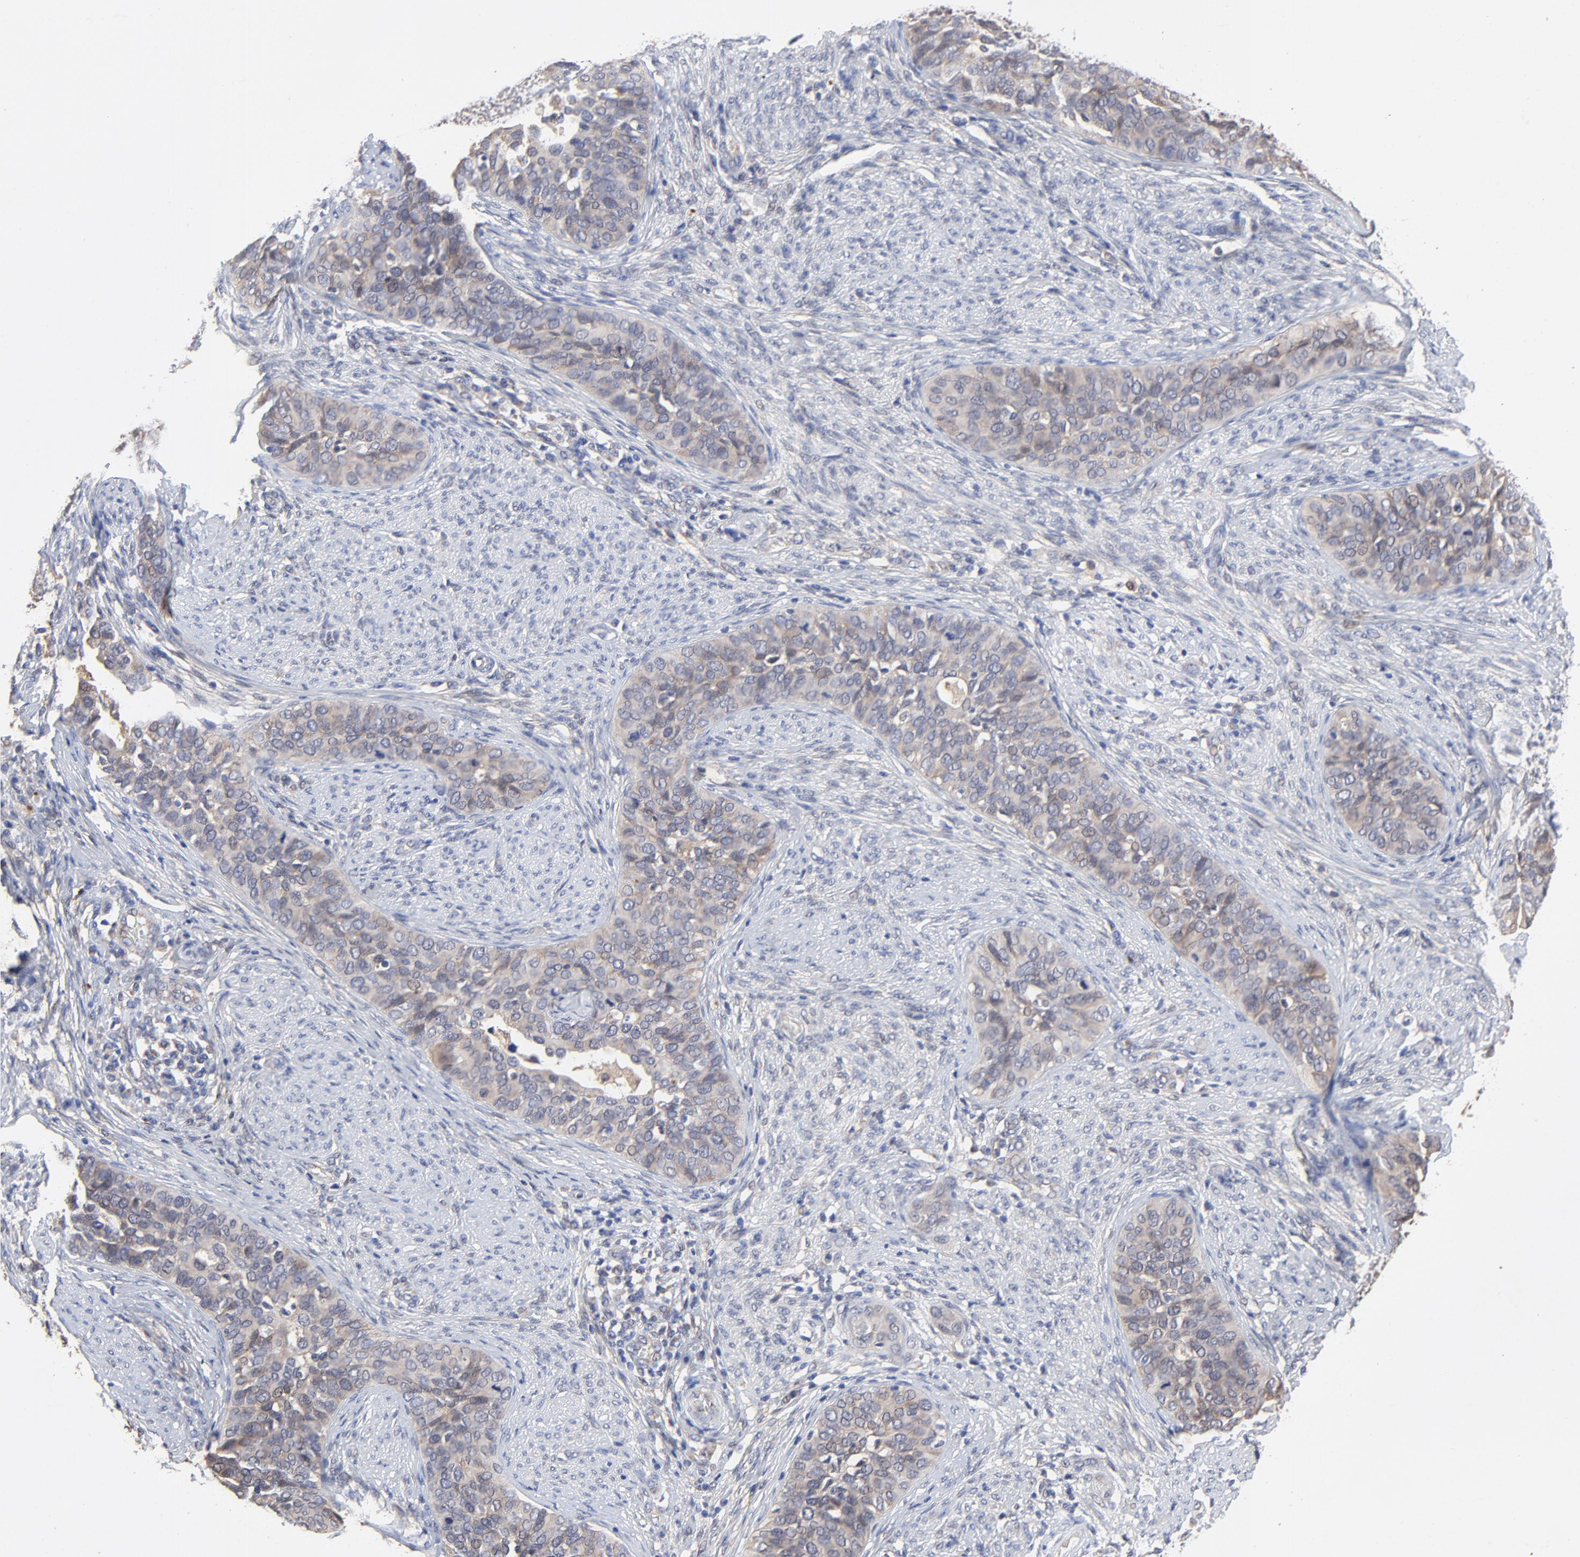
{"staining": {"intensity": "weak", "quantity": ">75%", "location": "cytoplasmic/membranous"}, "tissue": "cervical cancer", "cell_type": "Tumor cells", "image_type": "cancer", "snomed": [{"axis": "morphology", "description": "Squamous cell carcinoma, NOS"}, {"axis": "topography", "description": "Cervix"}], "caption": "An immunohistochemistry histopathology image of tumor tissue is shown. Protein staining in brown labels weak cytoplasmic/membranous positivity in cervical cancer (squamous cell carcinoma) within tumor cells.", "gene": "LGALS3", "patient": {"sex": "female", "age": 31}}